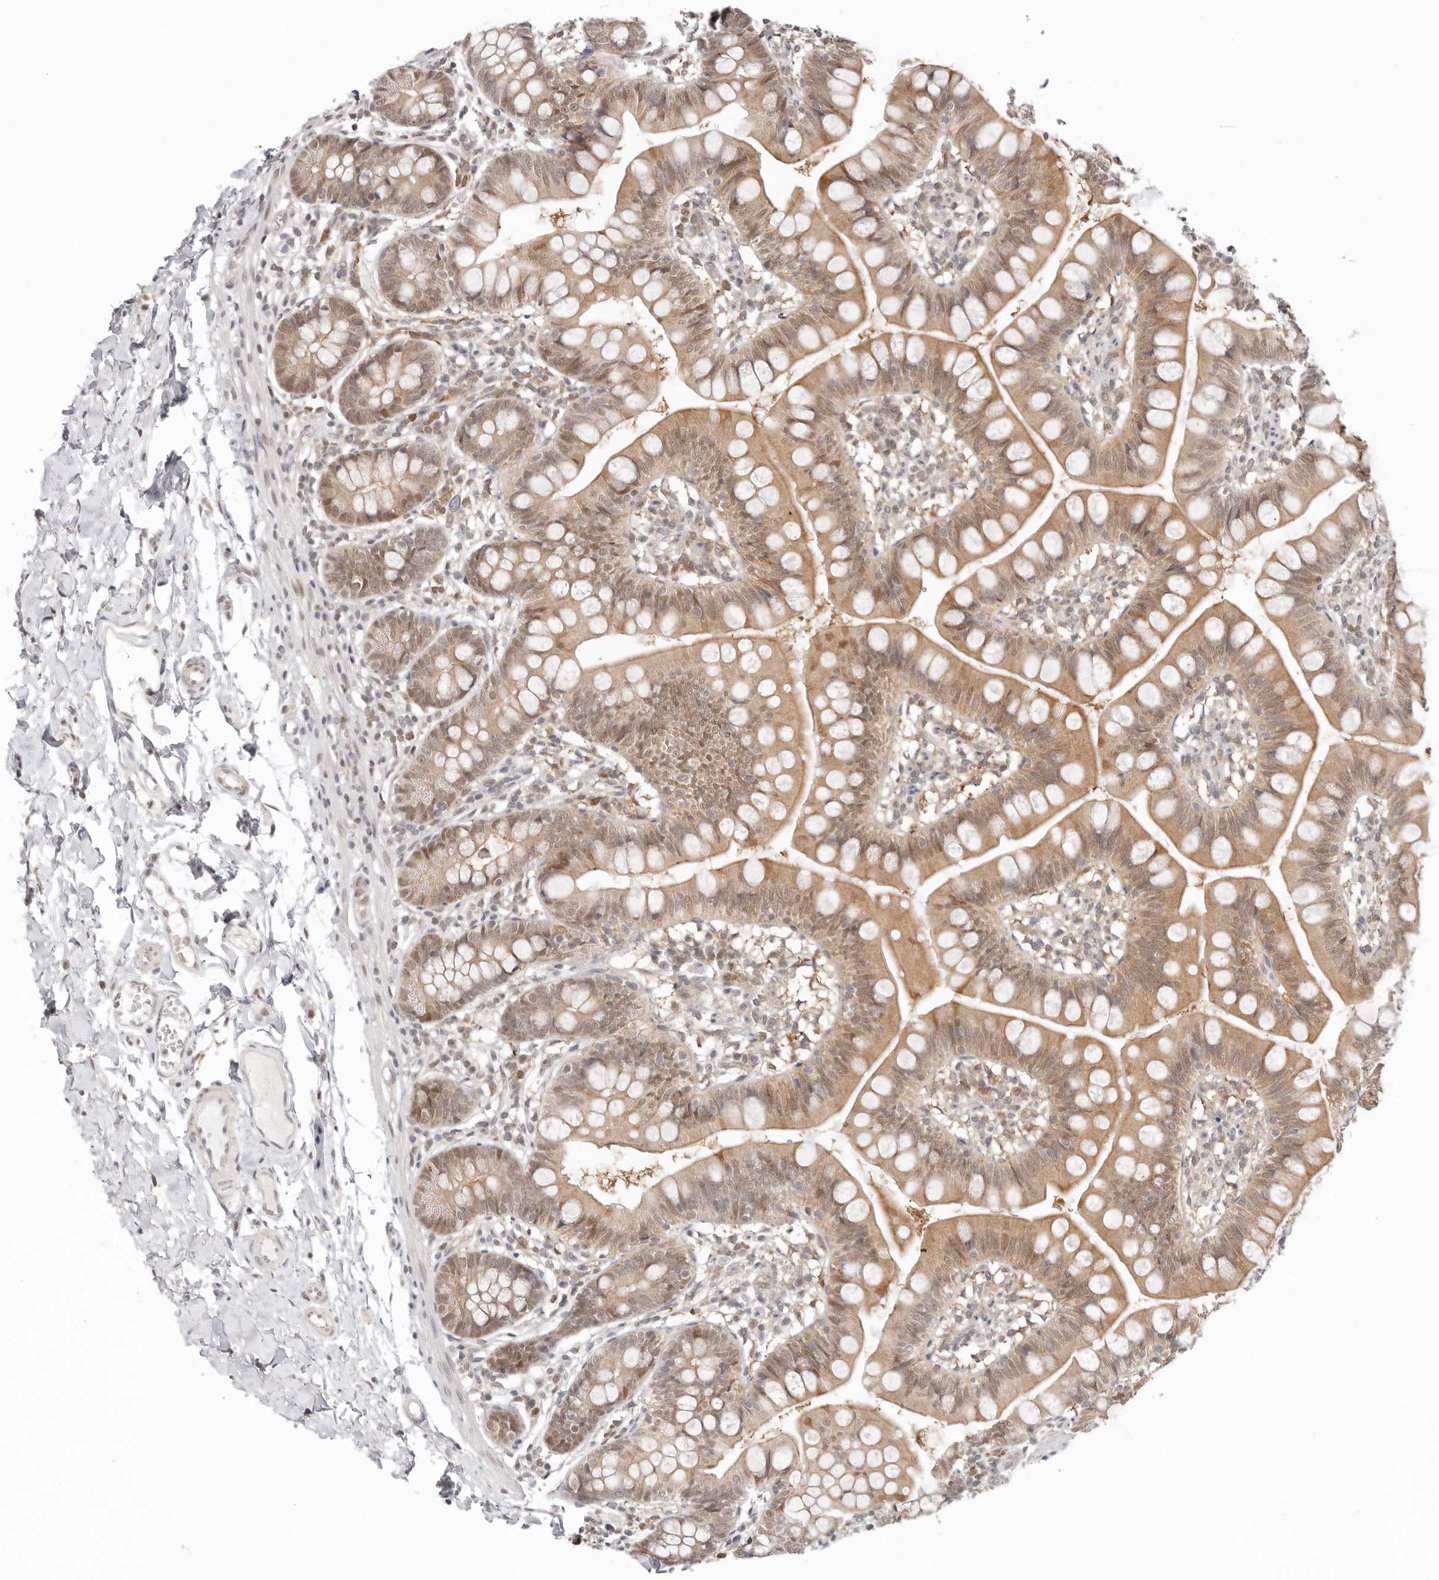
{"staining": {"intensity": "moderate", "quantity": ">75%", "location": "cytoplasmic/membranous,nuclear"}, "tissue": "small intestine", "cell_type": "Glandular cells", "image_type": "normal", "snomed": [{"axis": "morphology", "description": "Normal tissue, NOS"}, {"axis": "topography", "description": "Small intestine"}], "caption": "A medium amount of moderate cytoplasmic/membranous,nuclear staining is seen in about >75% of glandular cells in unremarkable small intestine. (Brightfield microscopy of DAB IHC at high magnification).", "gene": "LARP7", "patient": {"sex": "male", "age": 7}}